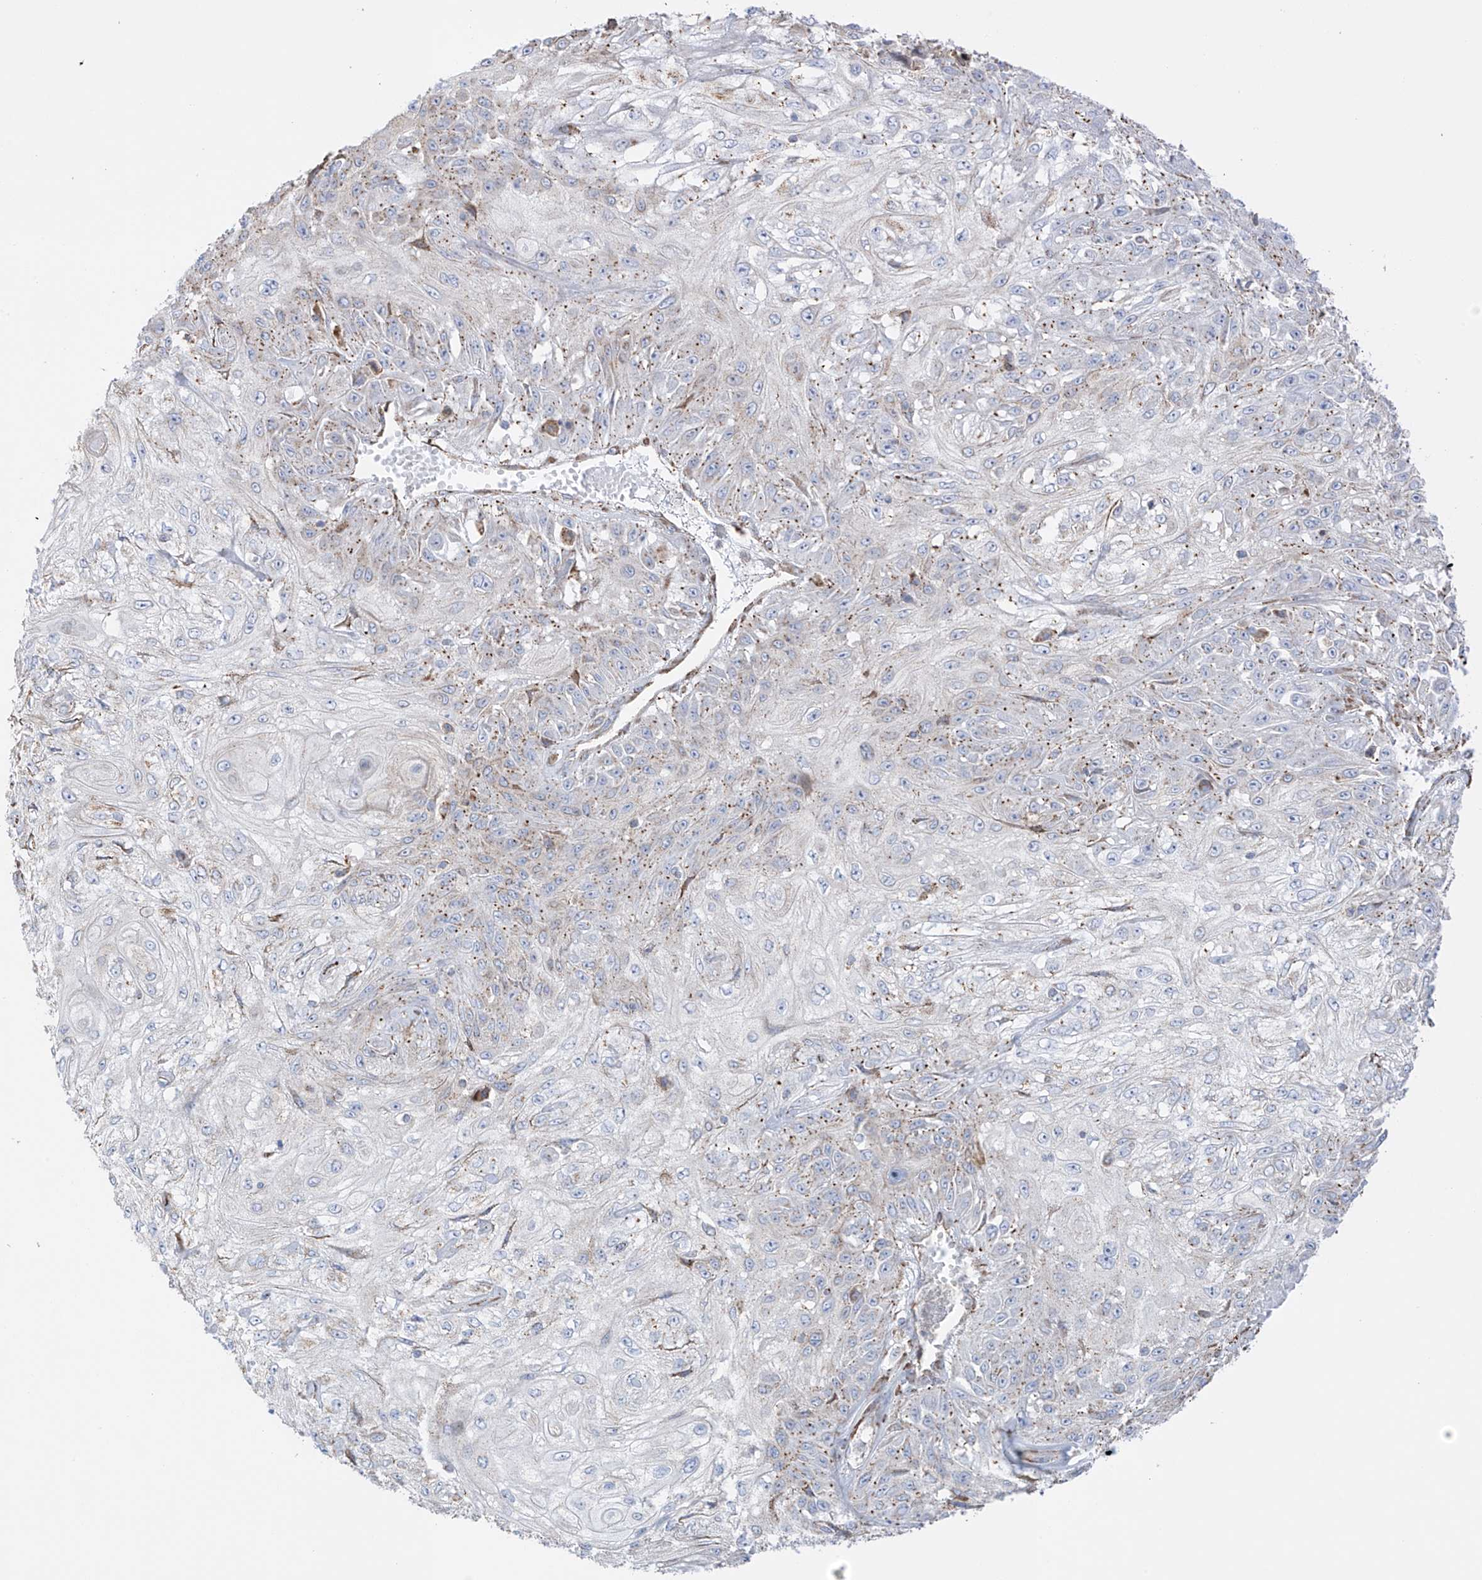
{"staining": {"intensity": "moderate", "quantity": "25%-75%", "location": "cytoplasmic/membranous"}, "tissue": "skin cancer", "cell_type": "Tumor cells", "image_type": "cancer", "snomed": [{"axis": "morphology", "description": "Squamous cell carcinoma, NOS"}, {"axis": "morphology", "description": "Squamous cell carcinoma, metastatic, NOS"}, {"axis": "topography", "description": "Skin"}, {"axis": "topography", "description": "Lymph node"}], "caption": "IHC of human skin cancer exhibits medium levels of moderate cytoplasmic/membranous positivity in approximately 25%-75% of tumor cells.", "gene": "XKR3", "patient": {"sex": "male", "age": 75}}